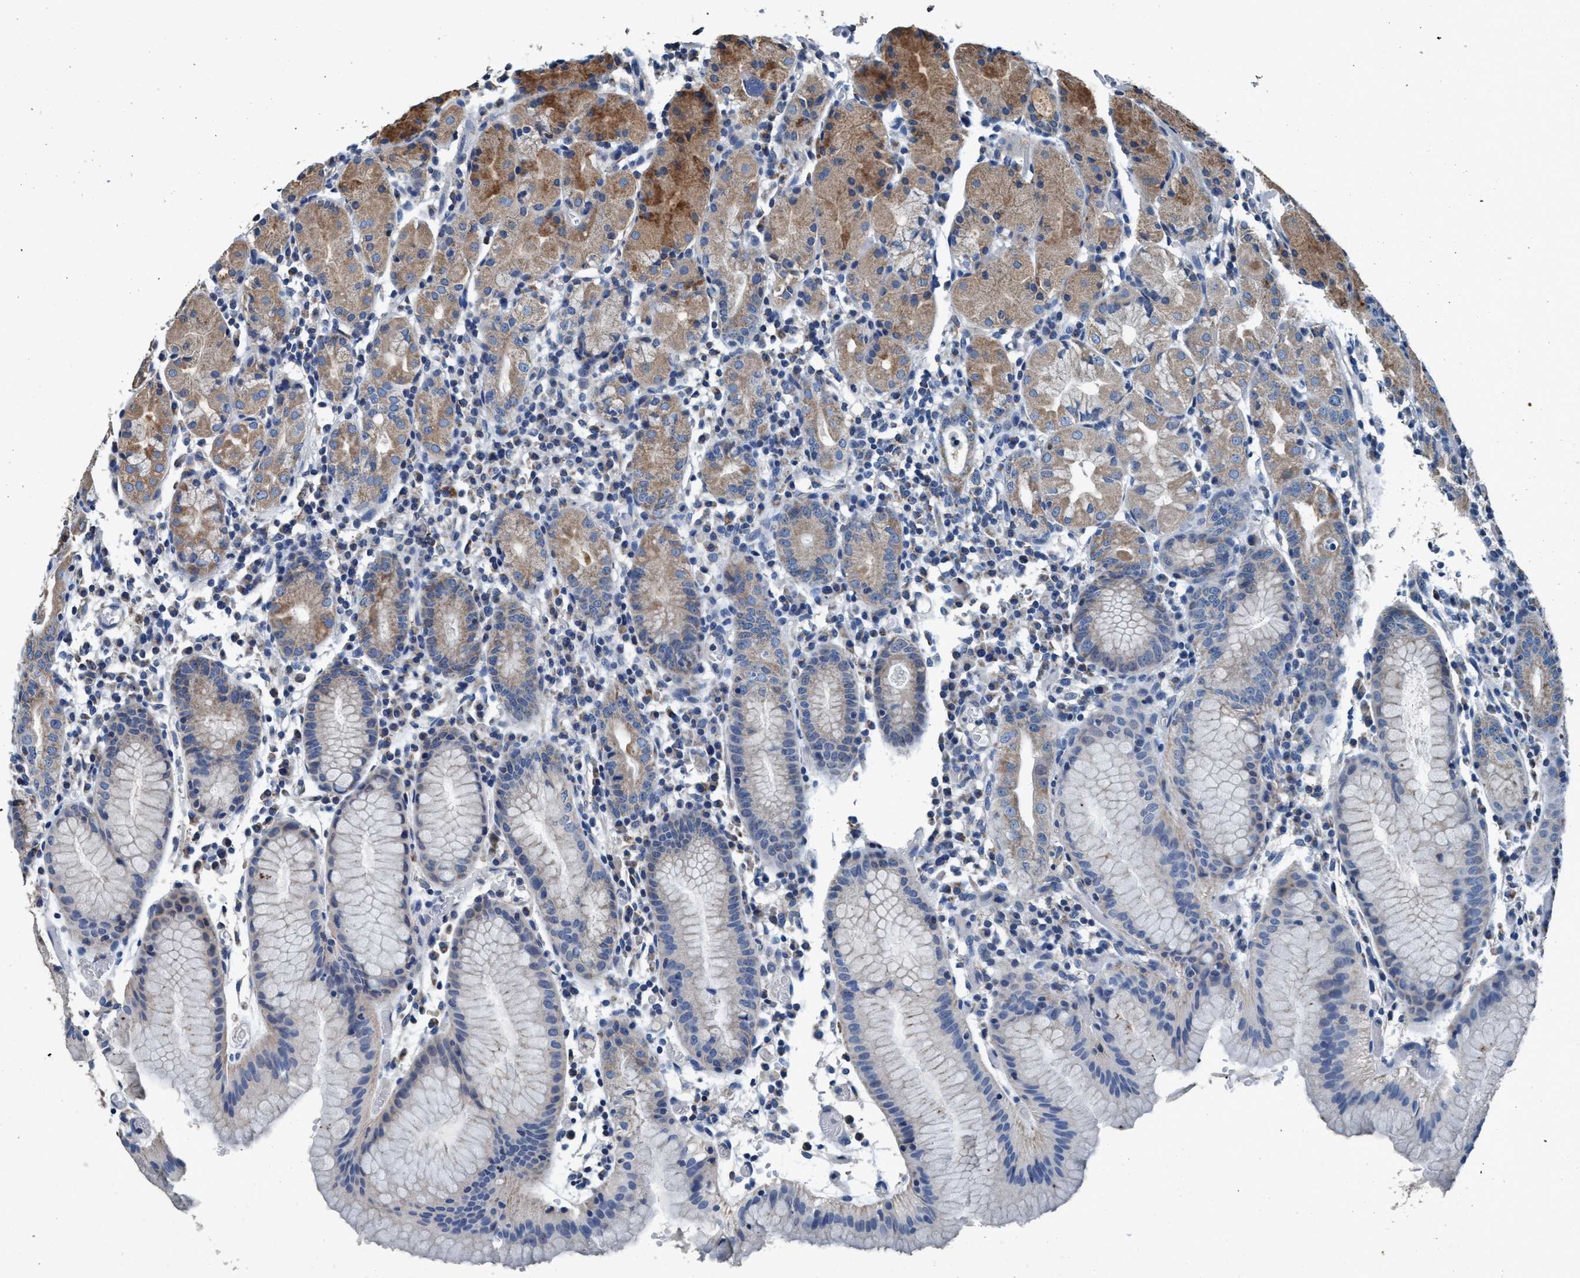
{"staining": {"intensity": "moderate", "quantity": "<25%", "location": "cytoplasmic/membranous"}, "tissue": "stomach", "cell_type": "Glandular cells", "image_type": "normal", "snomed": [{"axis": "morphology", "description": "Normal tissue, NOS"}, {"axis": "topography", "description": "Stomach"}, {"axis": "topography", "description": "Stomach, lower"}], "caption": "IHC histopathology image of unremarkable stomach: stomach stained using immunohistochemistry shows low levels of moderate protein expression localized specifically in the cytoplasmic/membranous of glandular cells, appearing as a cytoplasmic/membranous brown color.", "gene": "ANKFN1", "patient": {"sex": "female", "age": 75}}